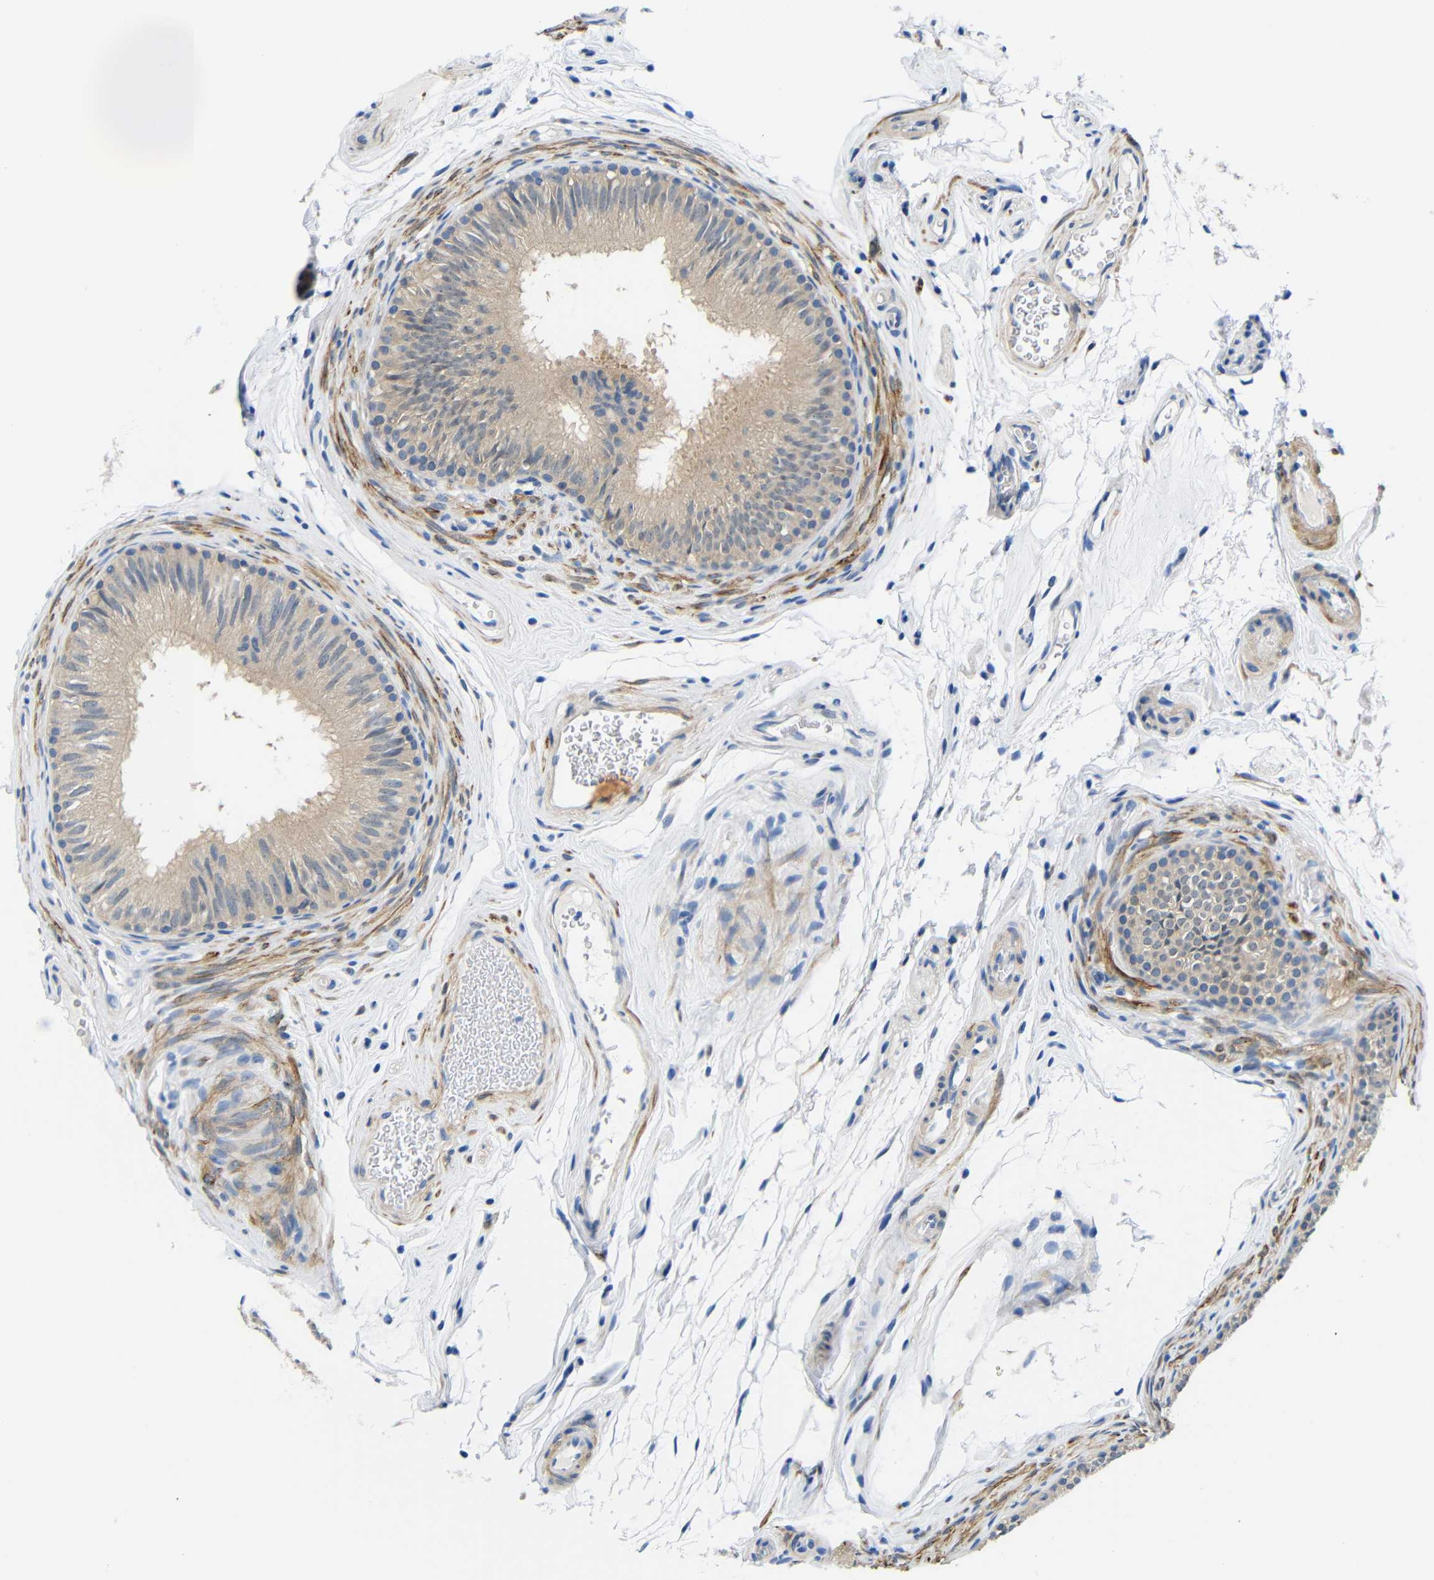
{"staining": {"intensity": "weak", "quantity": "25%-75%", "location": "cytoplasmic/membranous"}, "tissue": "epididymis", "cell_type": "Glandular cells", "image_type": "normal", "snomed": [{"axis": "morphology", "description": "Normal tissue, NOS"}, {"axis": "topography", "description": "Epididymis"}], "caption": "Weak cytoplasmic/membranous staining is present in approximately 25%-75% of glandular cells in benign epididymis. The protein is stained brown, and the nuclei are stained in blue (DAB (3,3'-diaminobenzidine) IHC with brightfield microscopy, high magnification).", "gene": "NEGR1", "patient": {"sex": "male", "age": 36}}